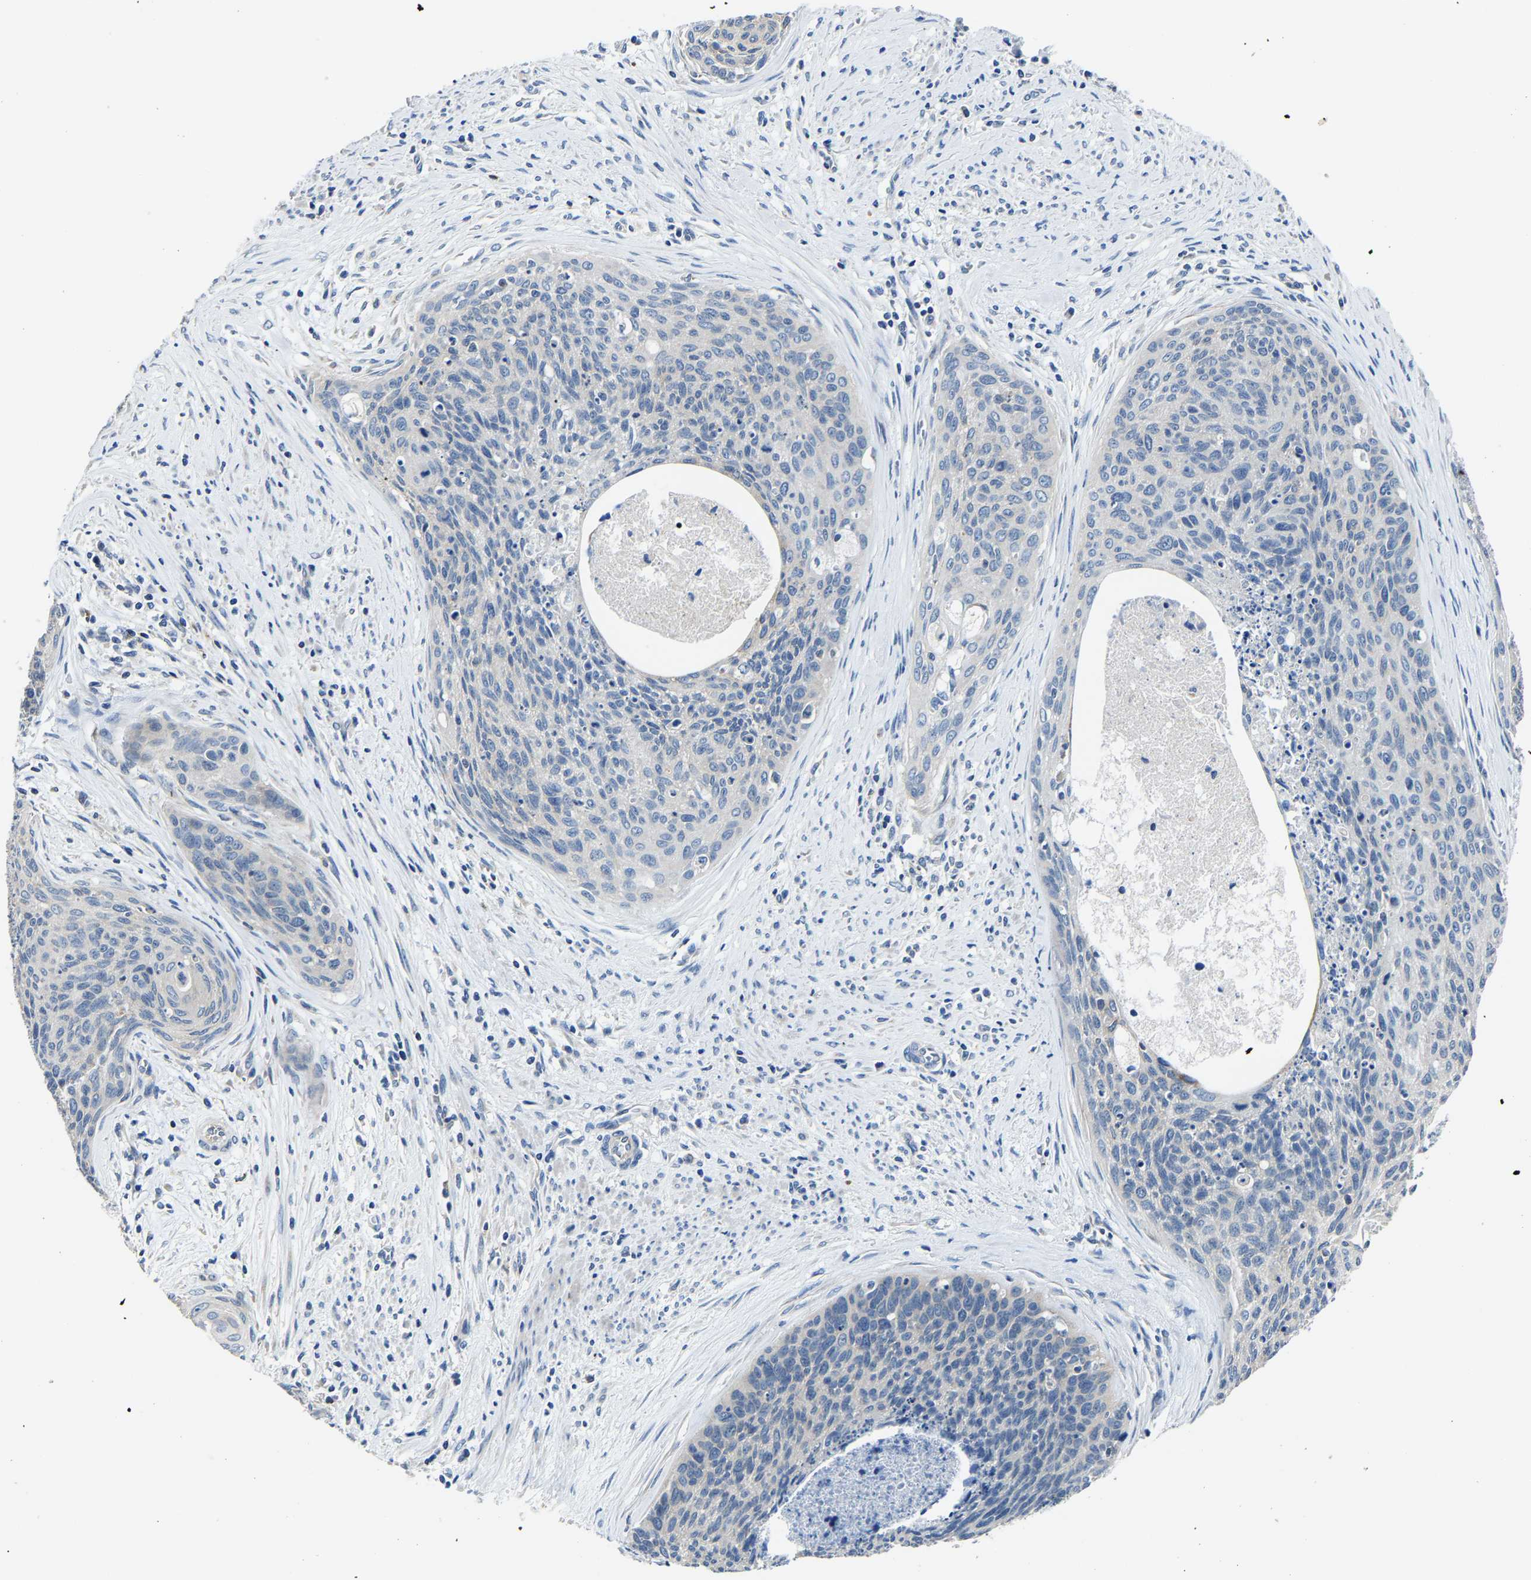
{"staining": {"intensity": "negative", "quantity": "none", "location": "none"}, "tissue": "cervical cancer", "cell_type": "Tumor cells", "image_type": "cancer", "snomed": [{"axis": "morphology", "description": "Squamous cell carcinoma, NOS"}, {"axis": "topography", "description": "Cervix"}], "caption": "Immunohistochemical staining of cervical cancer (squamous cell carcinoma) displays no significant positivity in tumor cells. (Immunohistochemistry (ihc), brightfield microscopy, high magnification).", "gene": "AGK", "patient": {"sex": "female", "age": 55}}